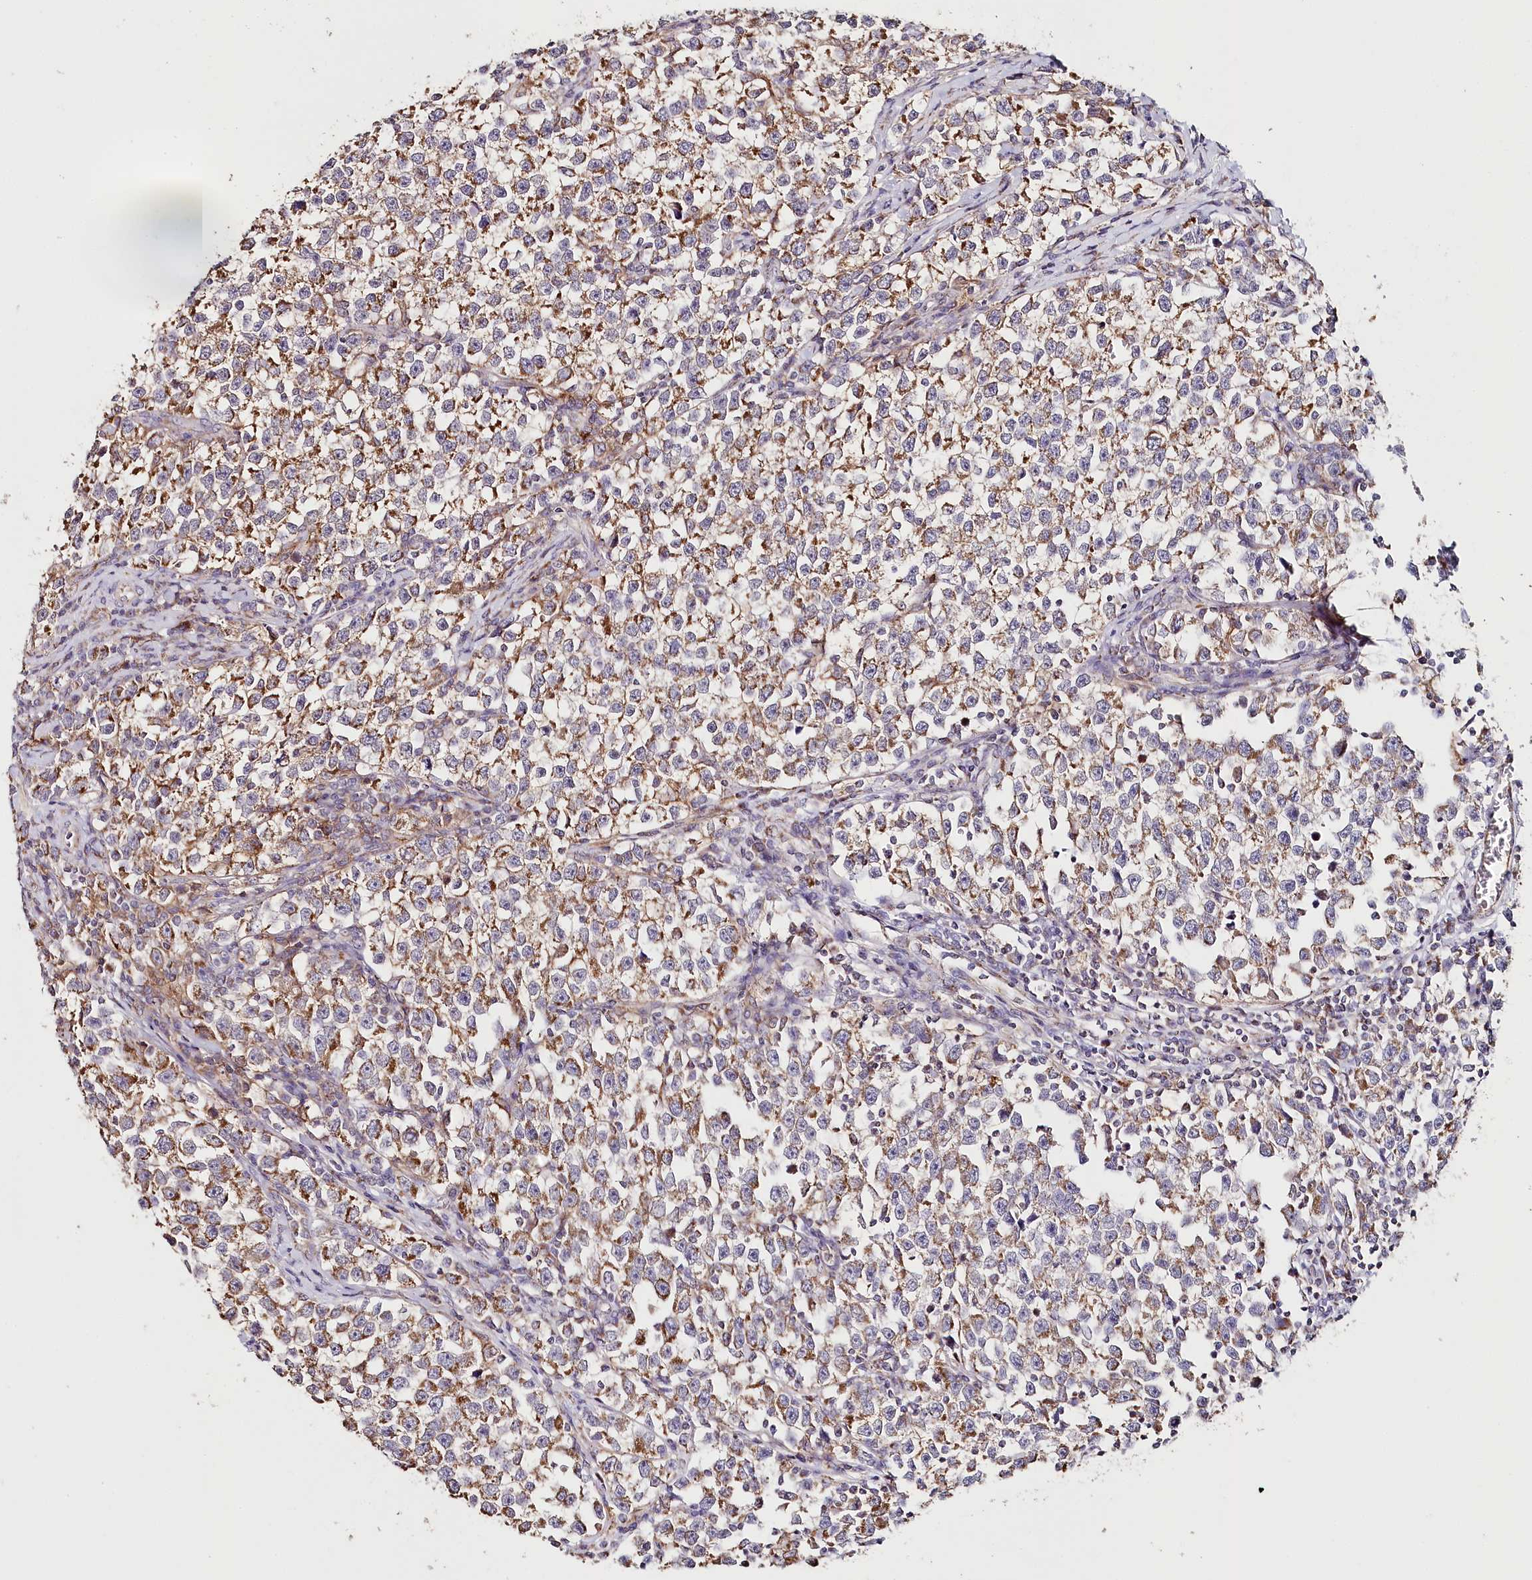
{"staining": {"intensity": "moderate", "quantity": ">75%", "location": "cytoplasmic/membranous"}, "tissue": "testis cancer", "cell_type": "Tumor cells", "image_type": "cancer", "snomed": [{"axis": "morphology", "description": "Normal tissue, NOS"}, {"axis": "morphology", "description": "Seminoma, NOS"}, {"axis": "topography", "description": "Testis"}], "caption": "Protein staining exhibits moderate cytoplasmic/membranous staining in about >75% of tumor cells in seminoma (testis).", "gene": "MMP25", "patient": {"sex": "male", "age": 43}}